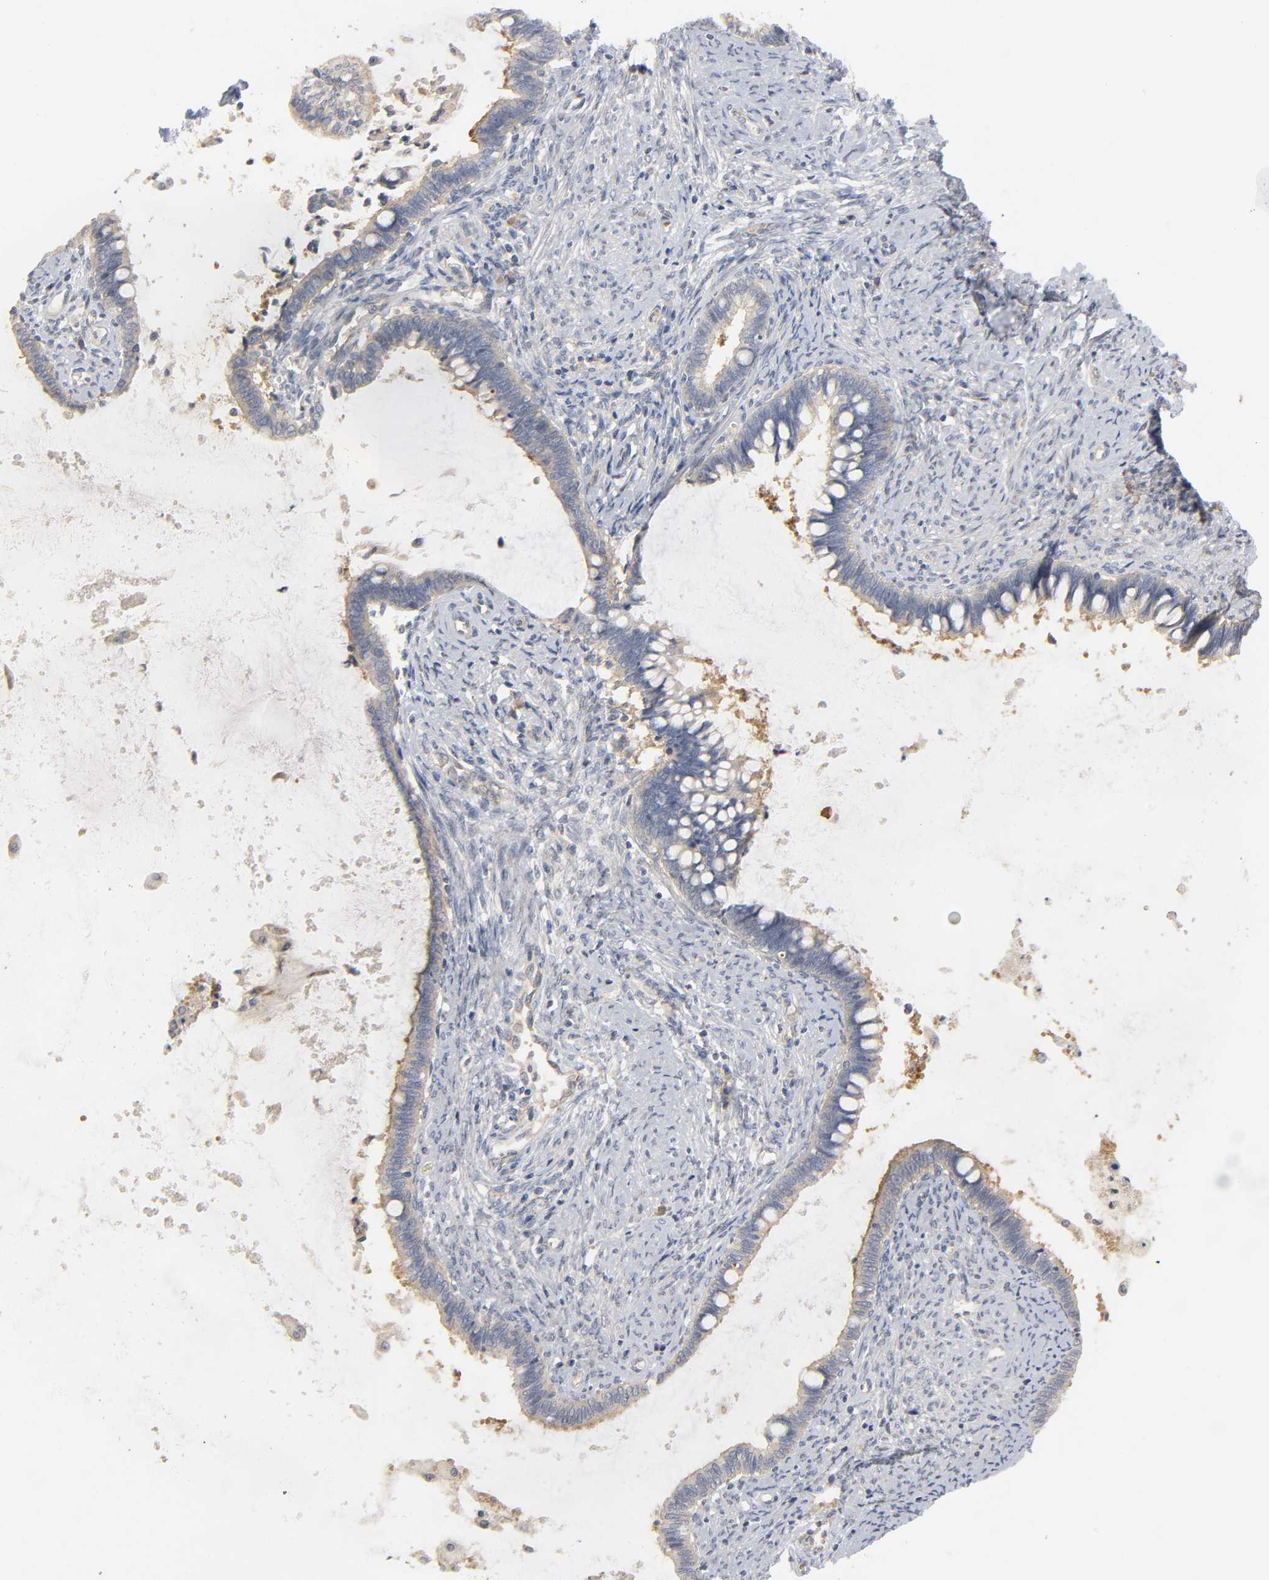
{"staining": {"intensity": "moderate", "quantity": ">75%", "location": "cytoplasmic/membranous"}, "tissue": "cervical cancer", "cell_type": "Tumor cells", "image_type": "cancer", "snomed": [{"axis": "morphology", "description": "Adenocarcinoma, NOS"}, {"axis": "topography", "description": "Cervix"}], "caption": "This is a micrograph of immunohistochemistry (IHC) staining of adenocarcinoma (cervical), which shows moderate positivity in the cytoplasmic/membranous of tumor cells.", "gene": "HDAC6", "patient": {"sex": "female", "age": 44}}